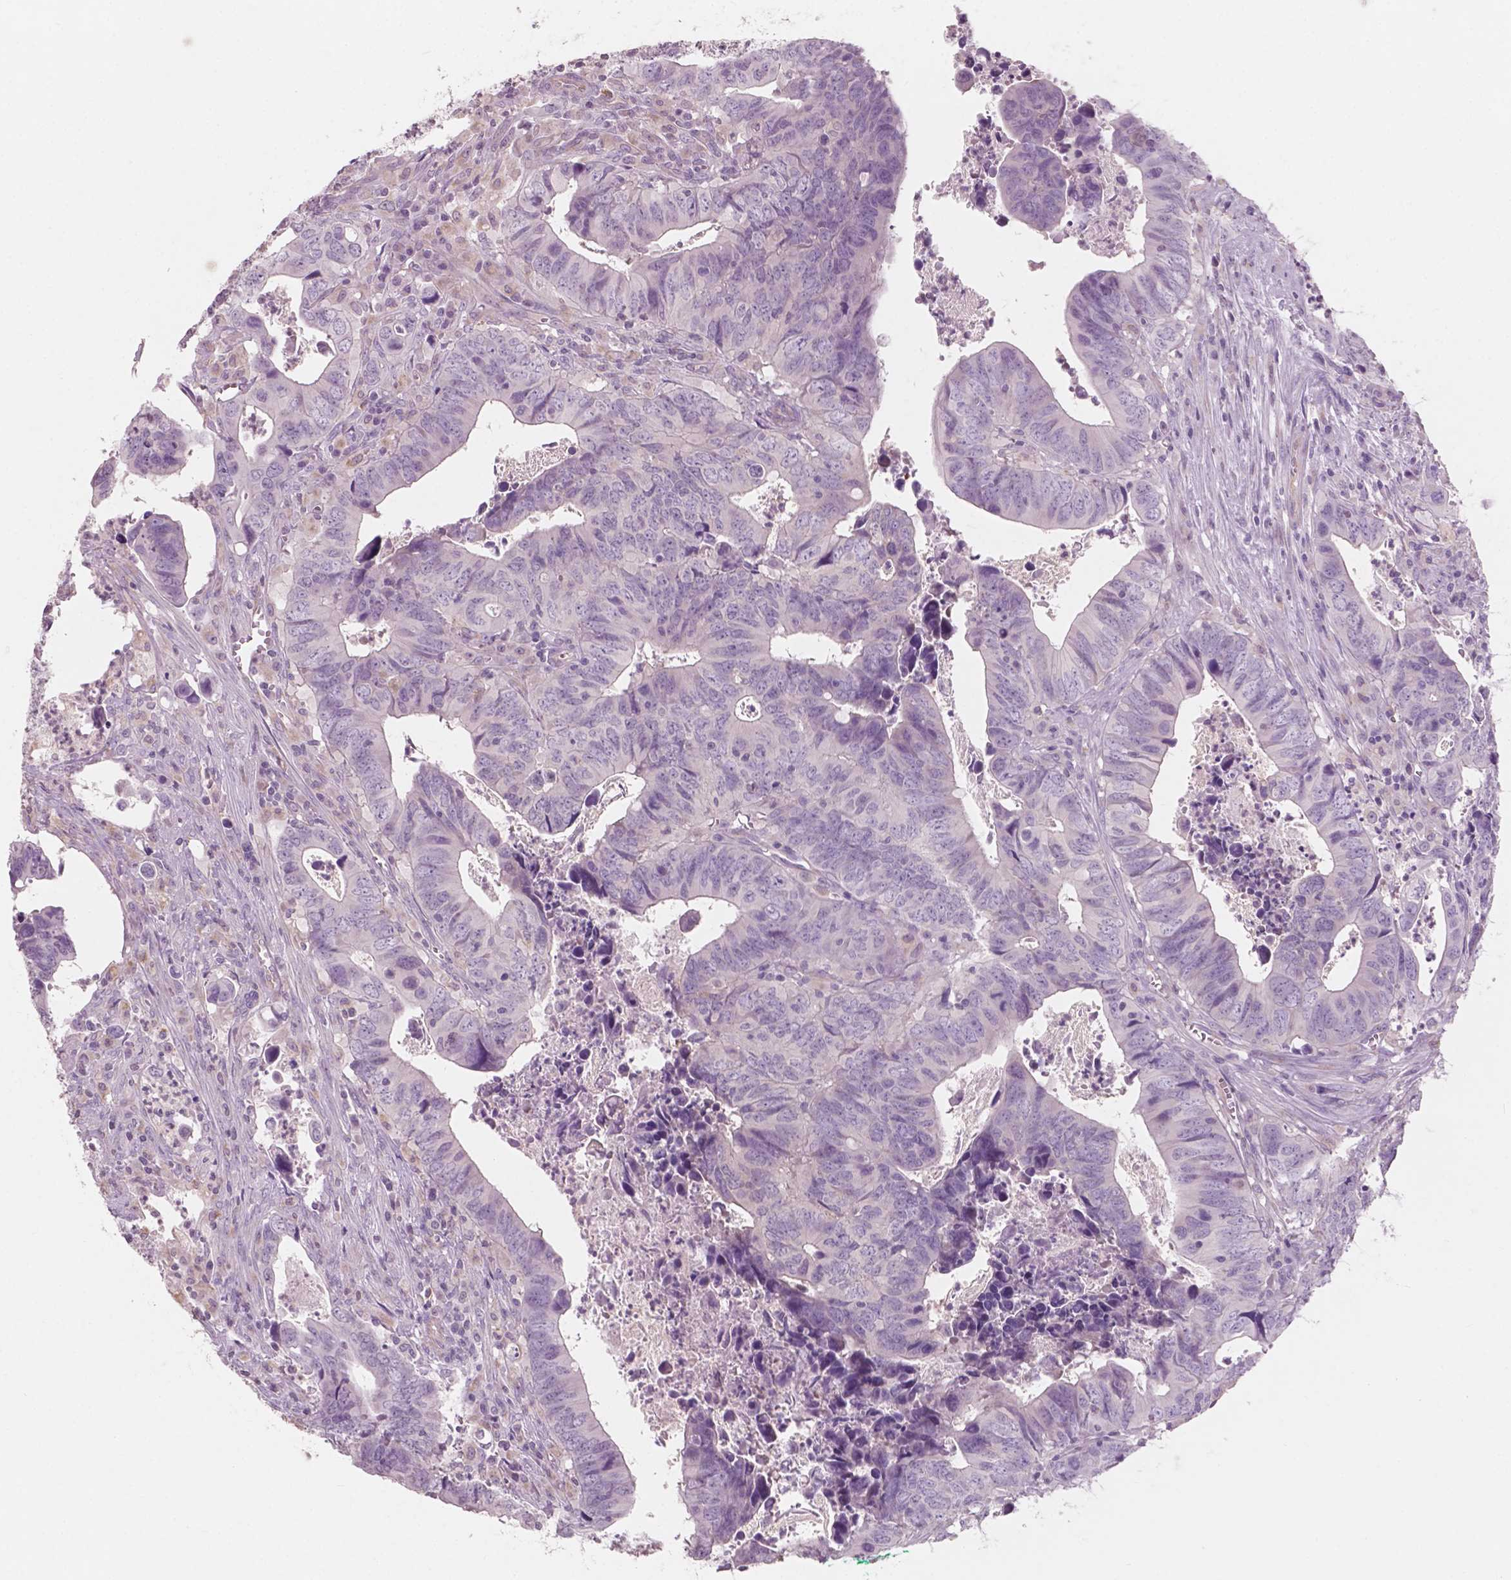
{"staining": {"intensity": "negative", "quantity": "none", "location": "none"}, "tissue": "colorectal cancer", "cell_type": "Tumor cells", "image_type": "cancer", "snomed": [{"axis": "morphology", "description": "Adenocarcinoma, NOS"}, {"axis": "topography", "description": "Colon"}], "caption": "DAB immunohistochemical staining of human colorectal cancer (adenocarcinoma) shows no significant expression in tumor cells. (Stains: DAB immunohistochemistry (IHC) with hematoxylin counter stain, Microscopy: brightfield microscopy at high magnification).", "gene": "AWAT1", "patient": {"sex": "female", "age": 82}}